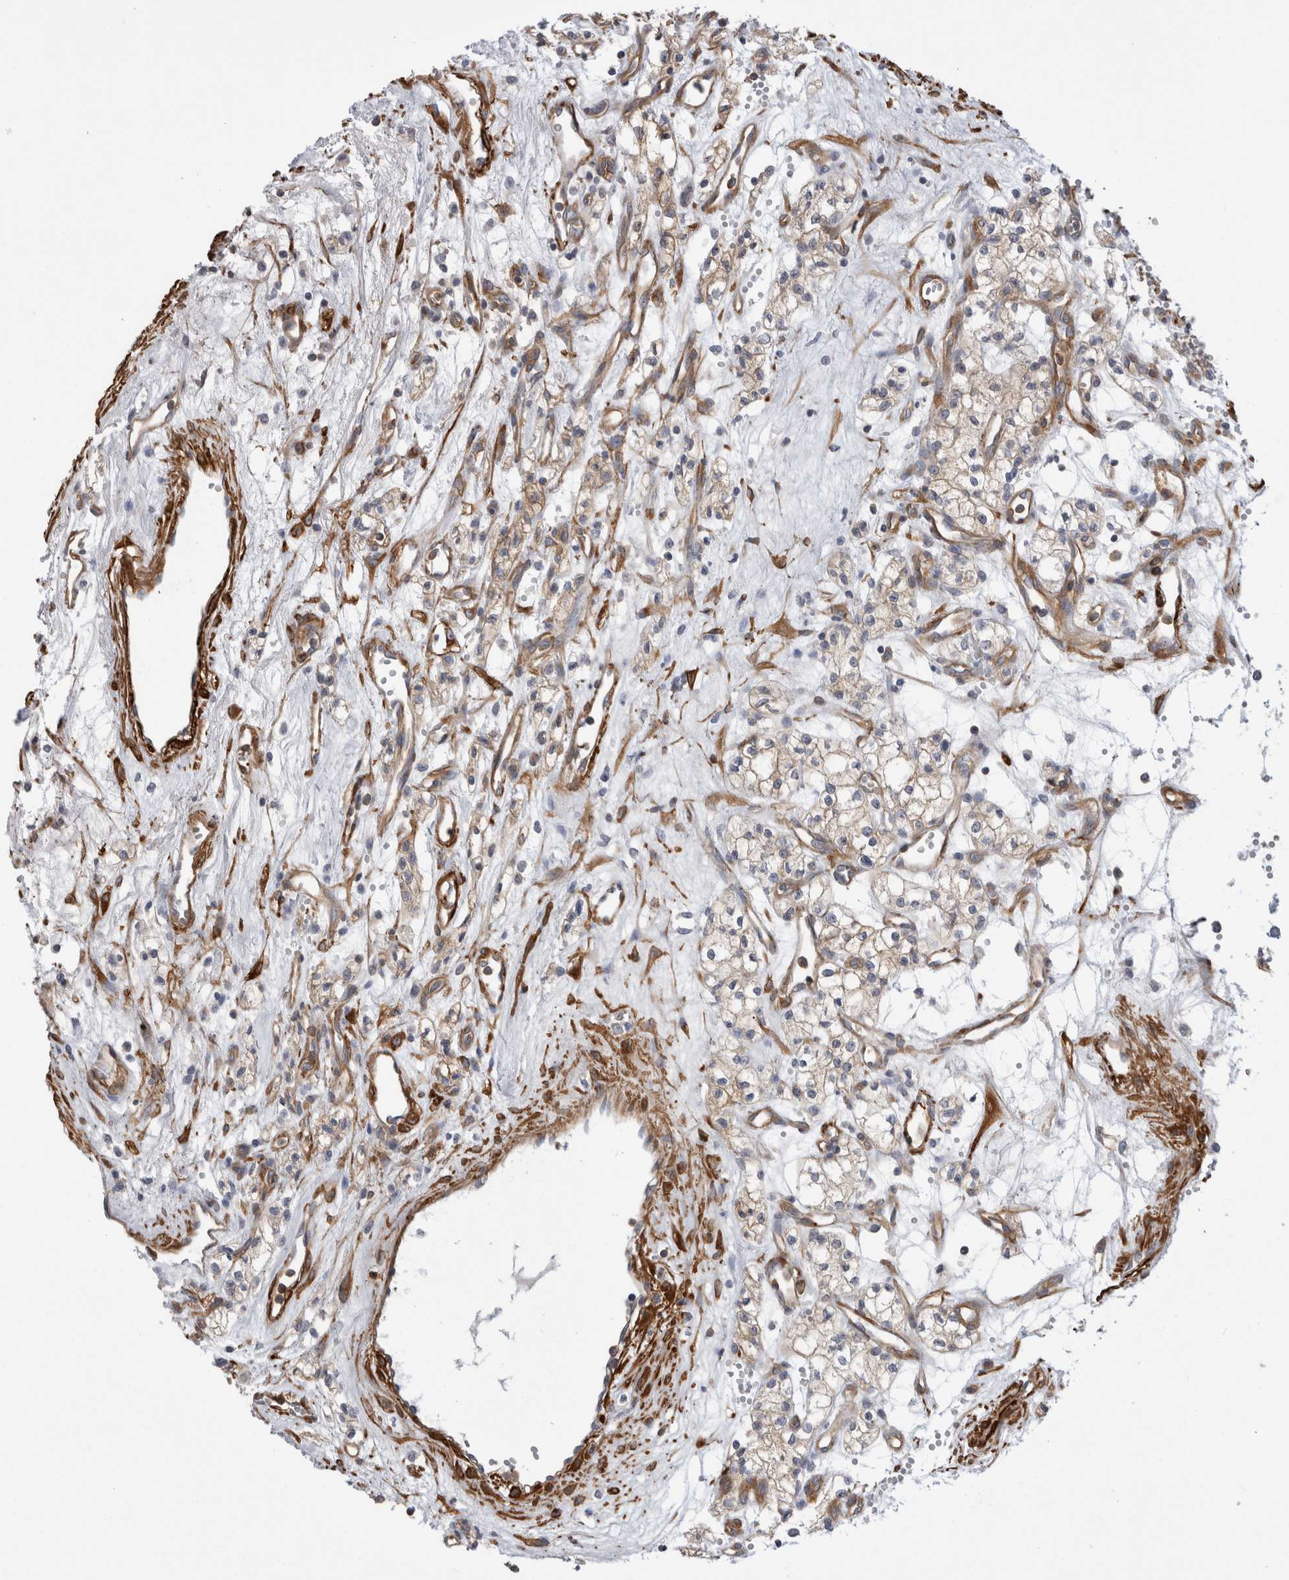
{"staining": {"intensity": "weak", "quantity": ">75%", "location": "cytoplasmic/membranous"}, "tissue": "renal cancer", "cell_type": "Tumor cells", "image_type": "cancer", "snomed": [{"axis": "morphology", "description": "Adenocarcinoma, NOS"}, {"axis": "topography", "description": "Kidney"}], "caption": "A brown stain shows weak cytoplasmic/membranous expression of a protein in human renal adenocarcinoma tumor cells.", "gene": "EPRS1", "patient": {"sex": "male", "age": 59}}